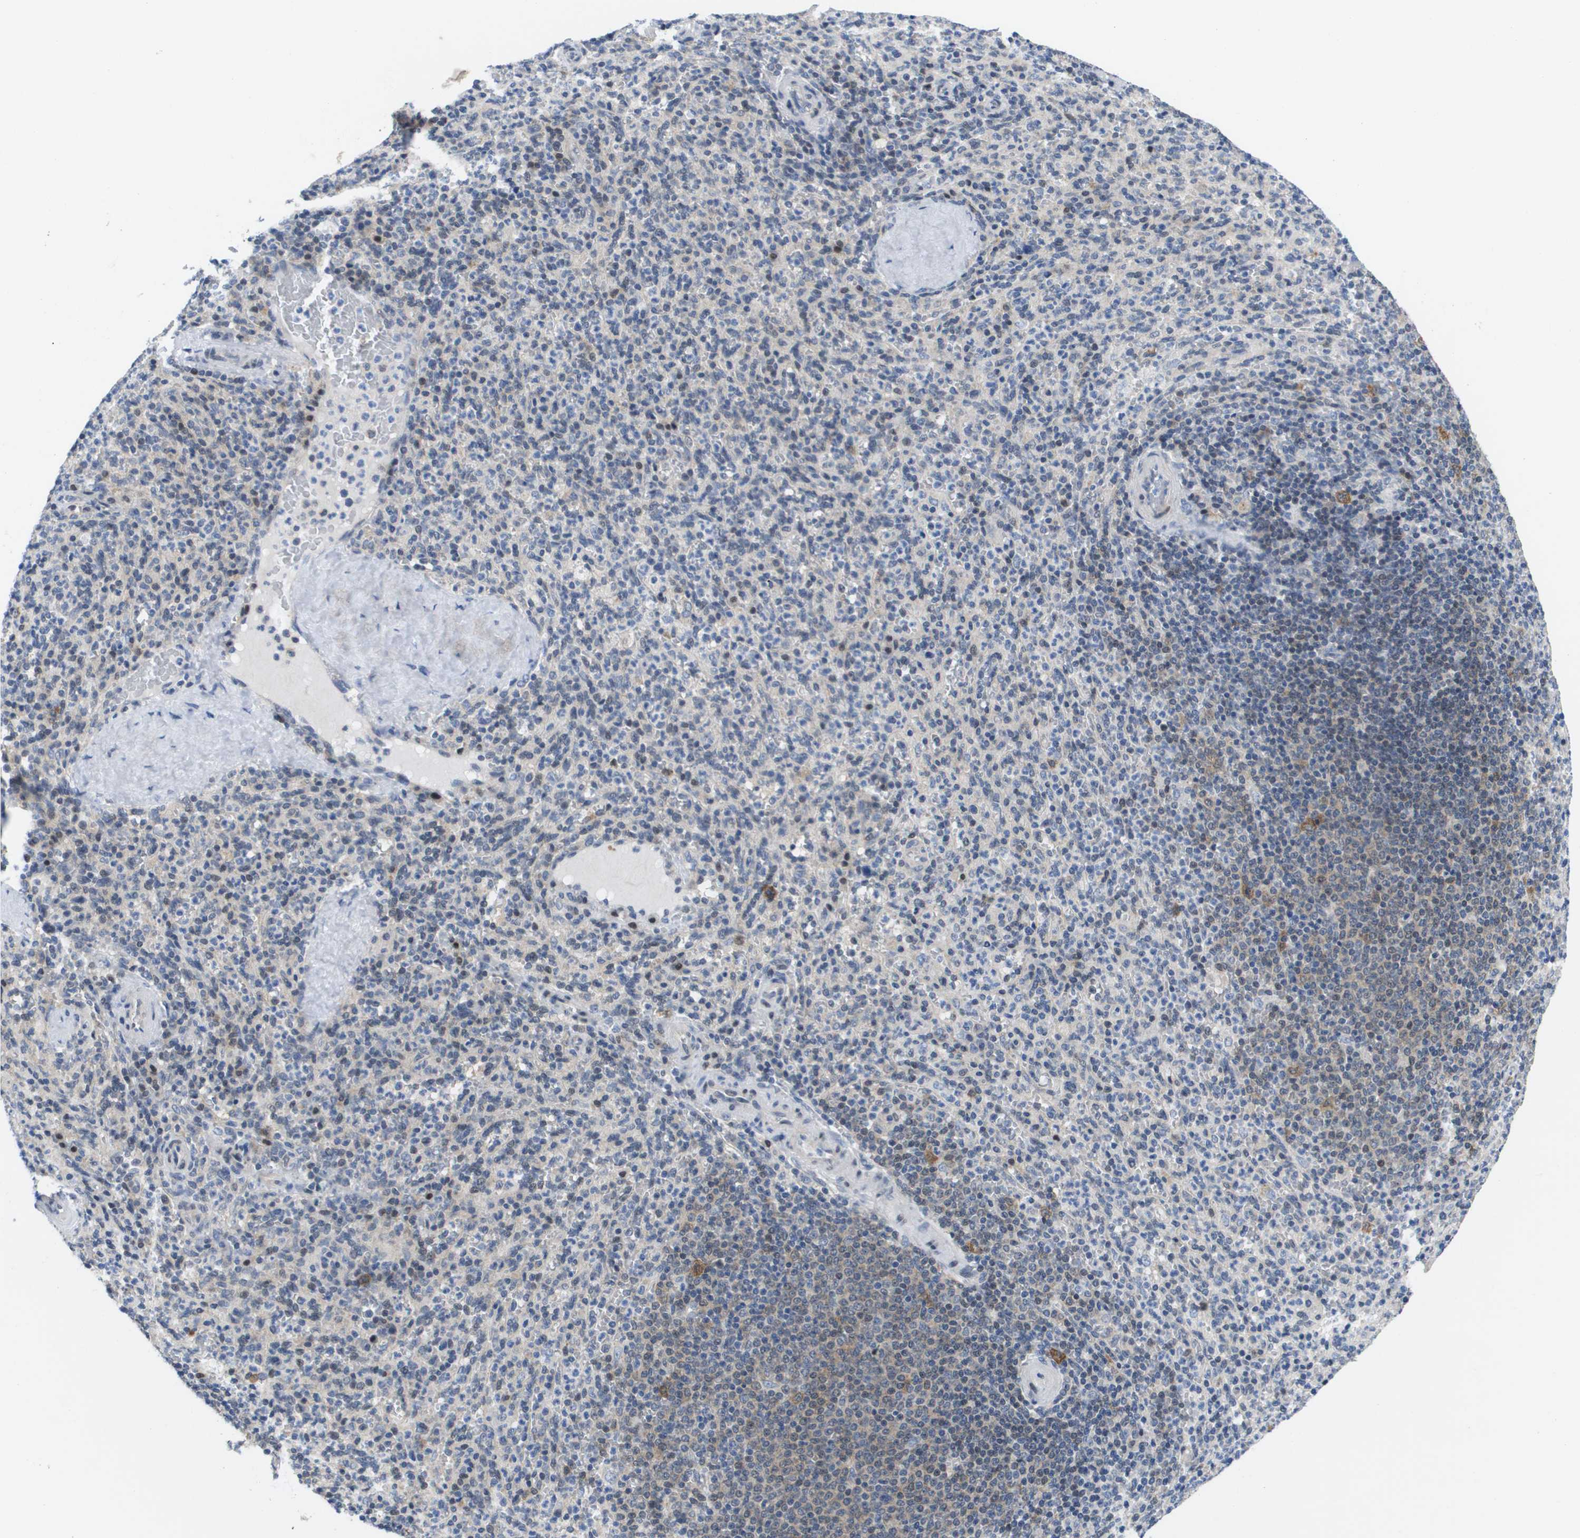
{"staining": {"intensity": "moderate", "quantity": "<25%", "location": "nuclear"}, "tissue": "spleen", "cell_type": "Cells in red pulp", "image_type": "normal", "snomed": [{"axis": "morphology", "description": "Normal tissue, NOS"}, {"axis": "topography", "description": "Spleen"}], "caption": "Moderate nuclear positivity is present in approximately <25% of cells in red pulp in unremarkable spleen.", "gene": "FKBP4", "patient": {"sex": "male", "age": 36}}